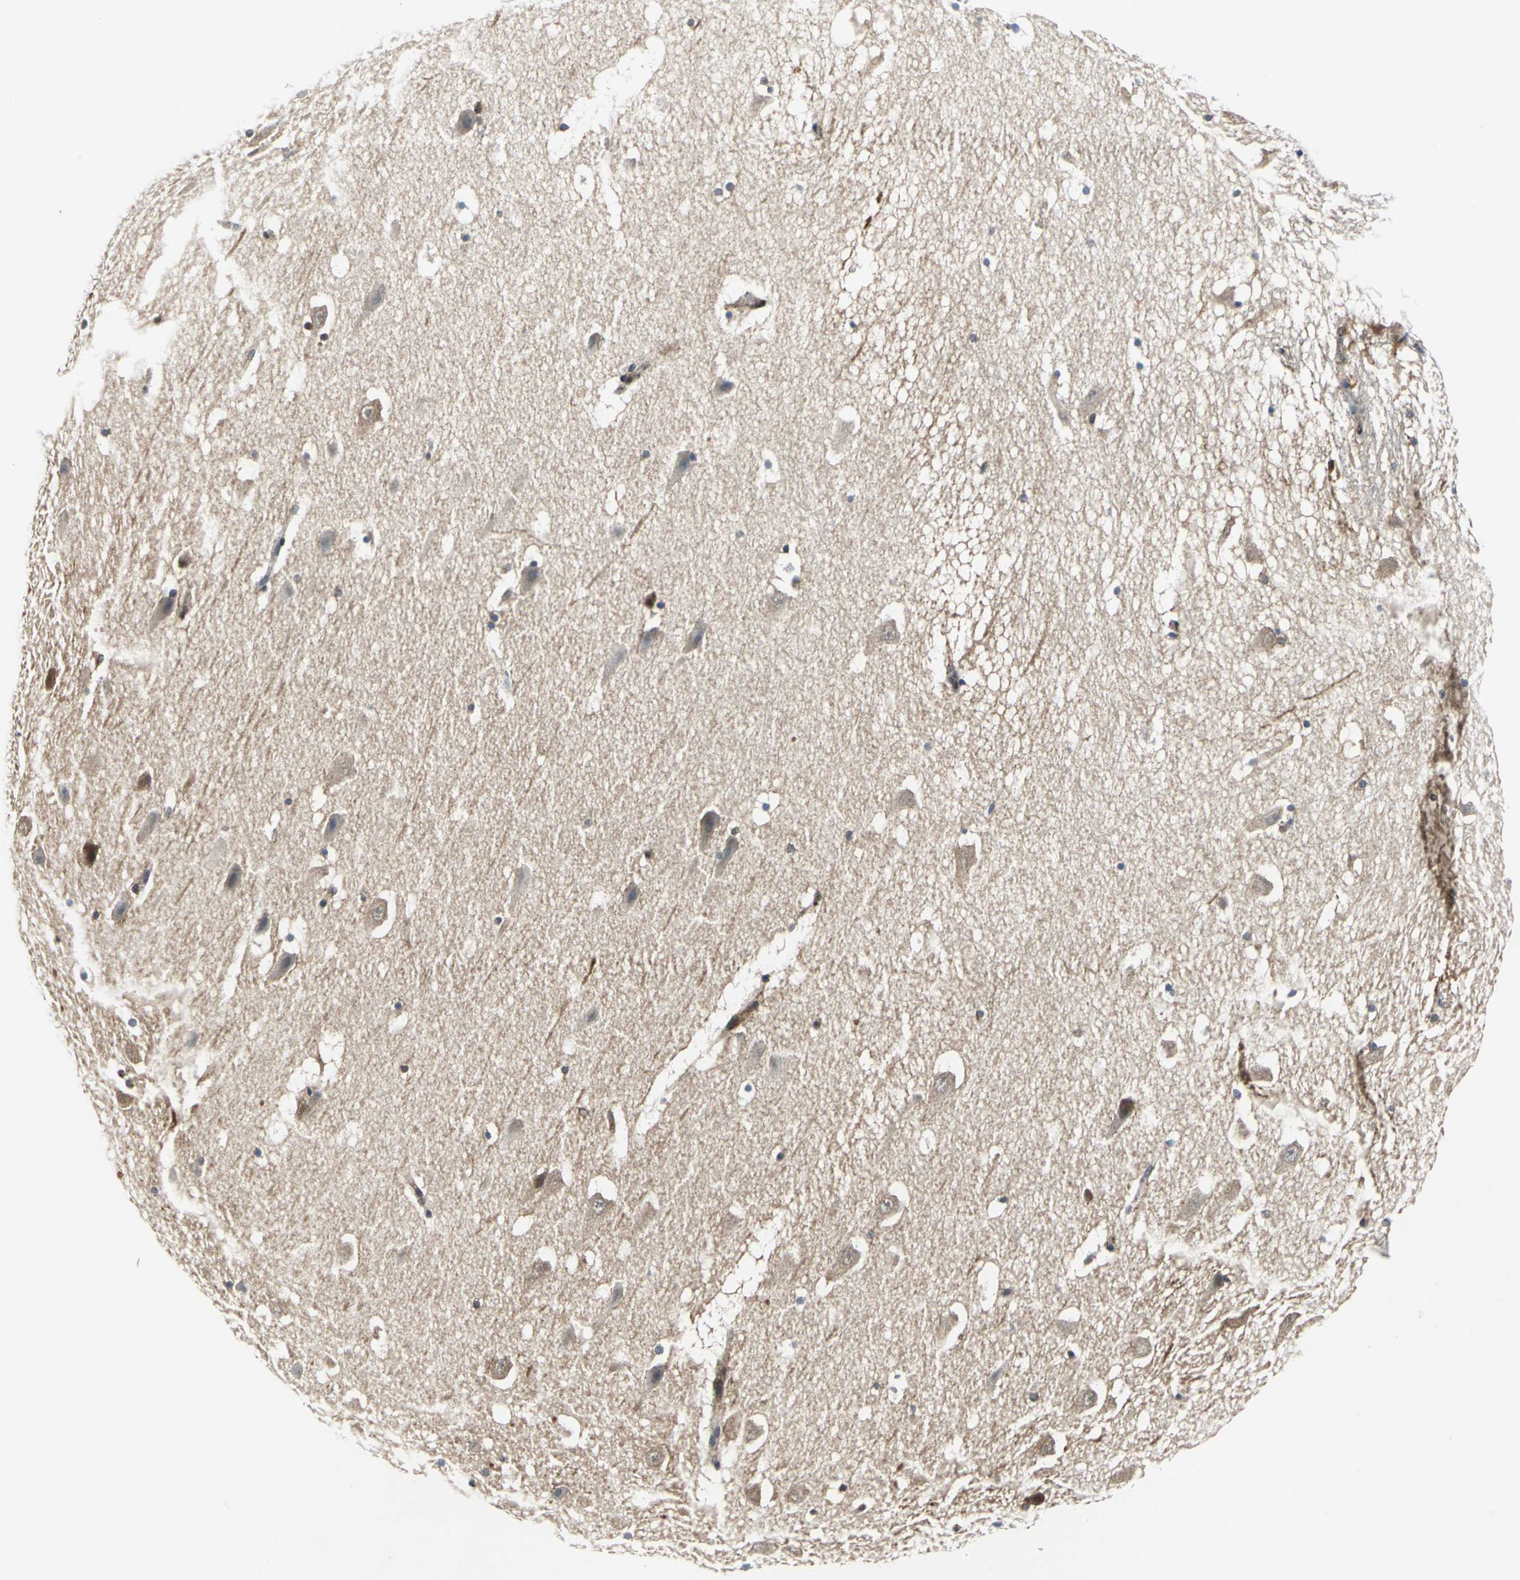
{"staining": {"intensity": "moderate", "quantity": "25%-75%", "location": "cytoplasmic/membranous,nuclear"}, "tissue": "hippocampus", "cell_type": "Glial cells", "image_type": "normal", "snomed": [{"axis": "morphology", "description": "Normal tissue, NOS"}, {"axis": "topography", "description": "Hippocampus"}], "caption": "Hippocampus stained with DAB (3,3'-diaminobenzidine) IHC shows medium levels of moderate cytoplasmic/membranous,nuclear staining in approximately 25%-75% of glial cells. Nuclei are stained in blue.", "gene": "POLR3K", "patient": {"sex": "male", "age": 45}}